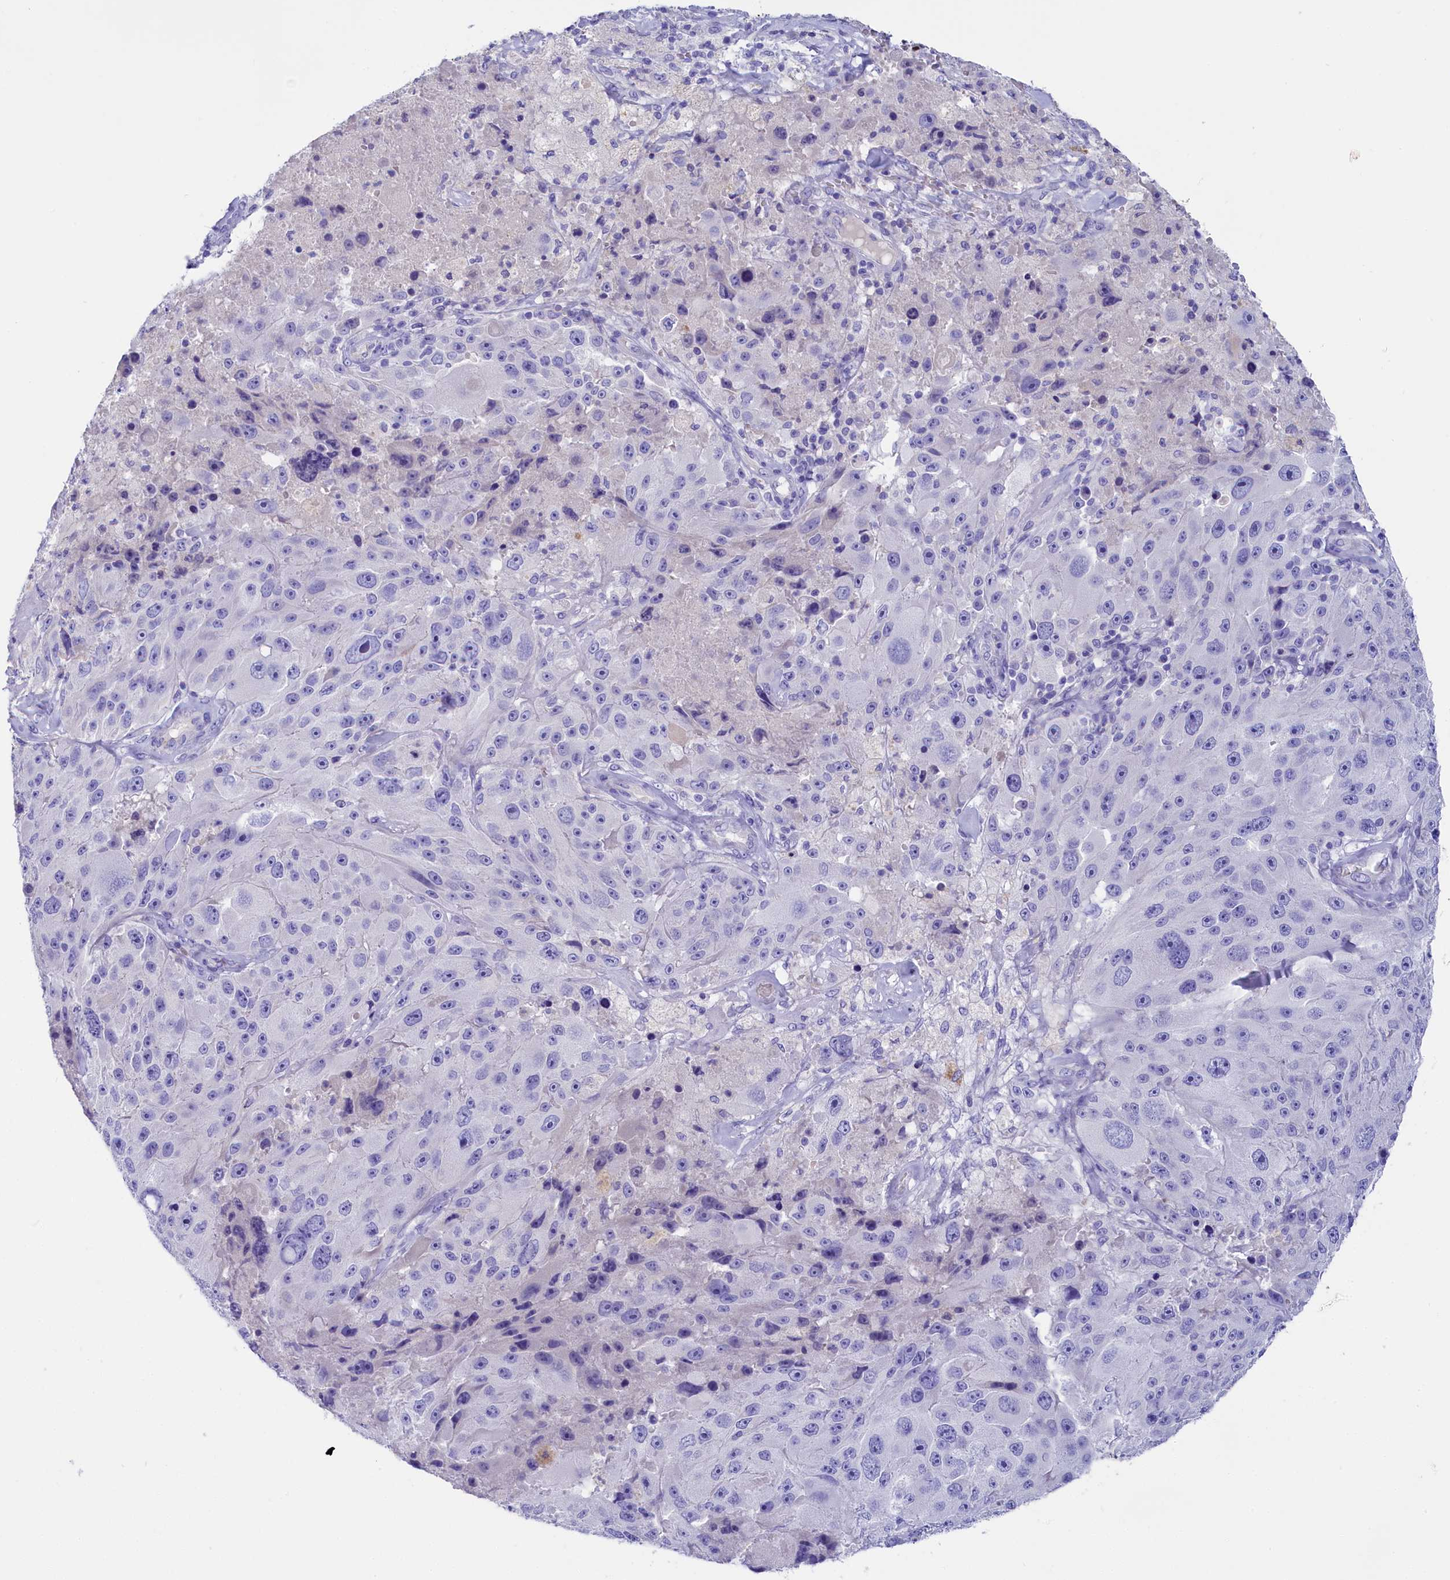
{"staining": {"intensity": "negative", "quantity": "none", "location": "none"}, "tissue": "melanoma", "cell_type": "Tumor cells", "image_type": "cancer", "snomed": [{"axis": "morphology", "description": "Malignant melanoma, Metastatic site"}, {"axis": "topography", "description": "Lymph node"}], "caption": "There is no significant expression in tumor cells of malignant melanoma (metastatic site). The staining was performed using DAB to visualize the protein expression in brown, while the nuclei were stained in blue with hematoxylin (Magnification: 20x).", "gene": "SULT2A1", "patient": {"sex": "male", "age": 62}}